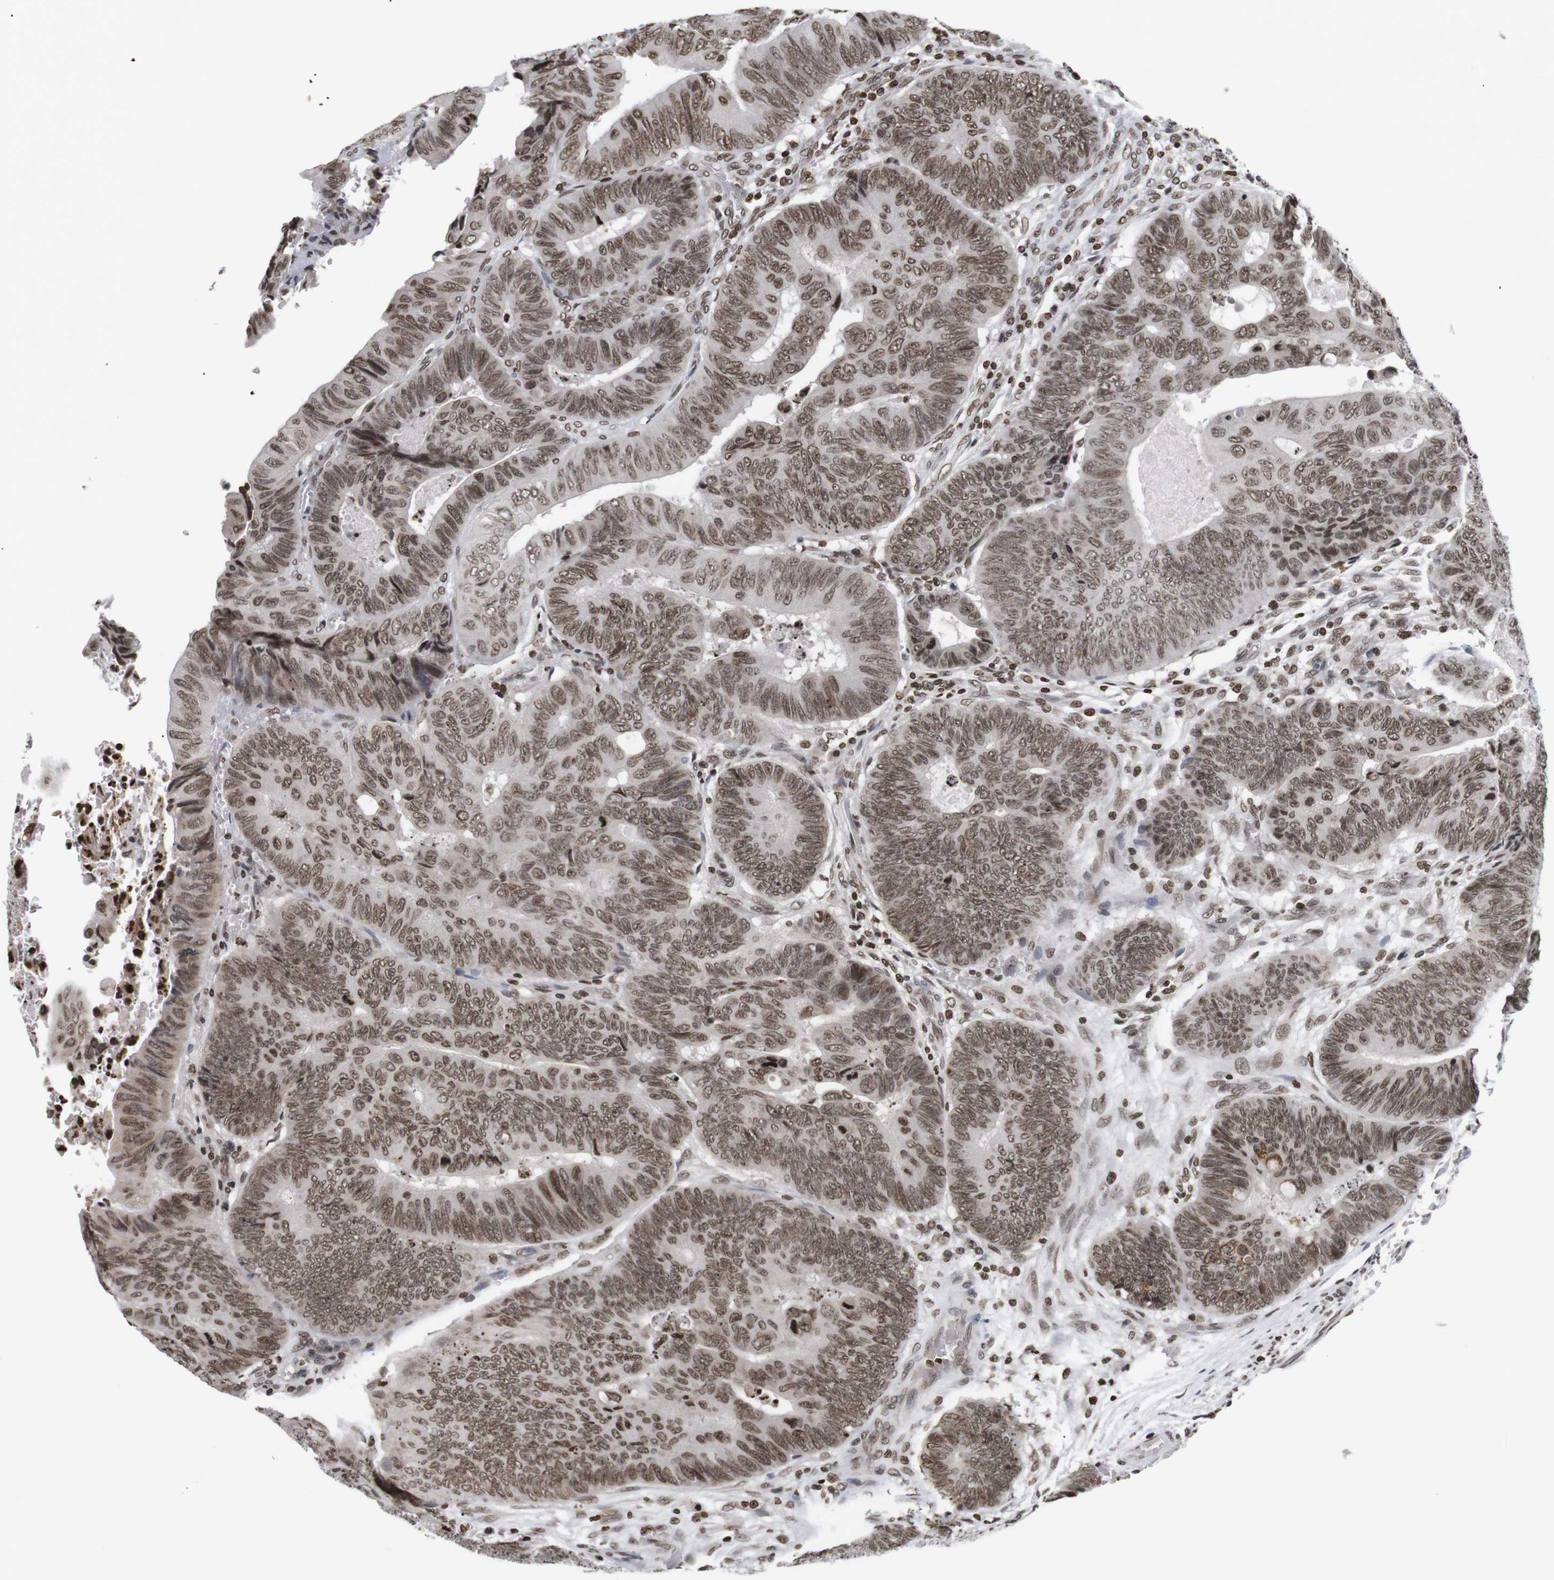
{"staining": {"intensity": "moderate", "quantity": ">75%", "location": "nuclear"}, "tissue": "colorectal cancer", "cell_type": "Tumor cells", "image_type": "cancer", "snomed": [{"axis": "morphology", "description": "Normal tissue, NOS"}, {"axis": "morphology", "description": "Adenocarcinoma, NOS"}, {"axis": "topography", "description": "Rectum"}, {"axis": "topography", "description": "Peripheral nerve tissue"}], "caption": "Human colorectal cancer stained with a brown dye exhibits moderate nuclear positive staining in about >75% of tumor cells.", "gene": "ETV5", "patient": {"sex": "male", "age": 92}}